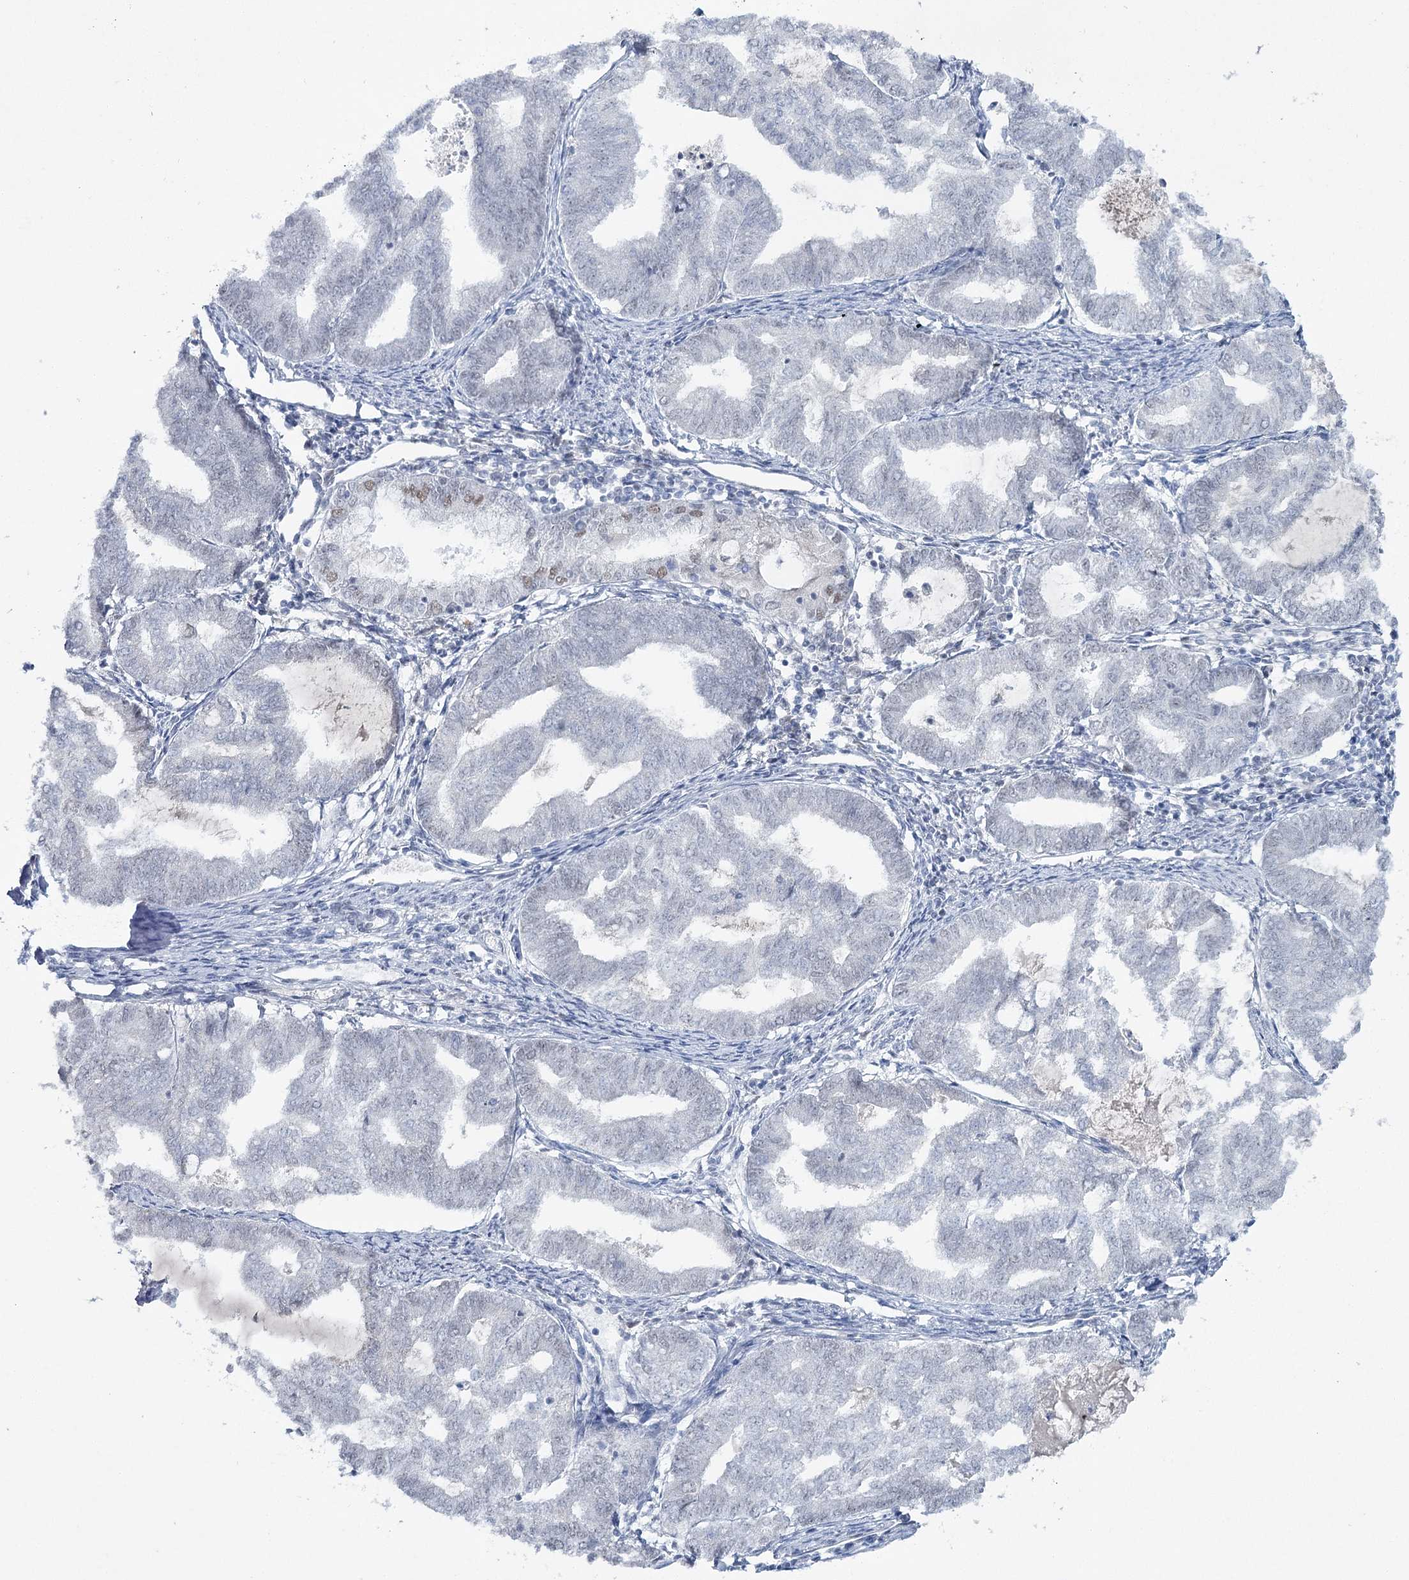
{"staining": {"intensity": "weak", "quantity": "<25%", "location": "nuclear"}, "tissue": "endometrial cancer", "cell_type": "Tumor cells", "image_type": "cancer", "snomed": [{"axis": "morphology", "description": "Adenocarcinoma, NOS"}, {"axis": "topography", "description": "Endometrium"}], "caption": "Human endometrial cancer stained for a protein using IHC displays no staining in tumor cells.", "gene": "ZC3H8", "patient": {"sex": "female", "age": 79}}